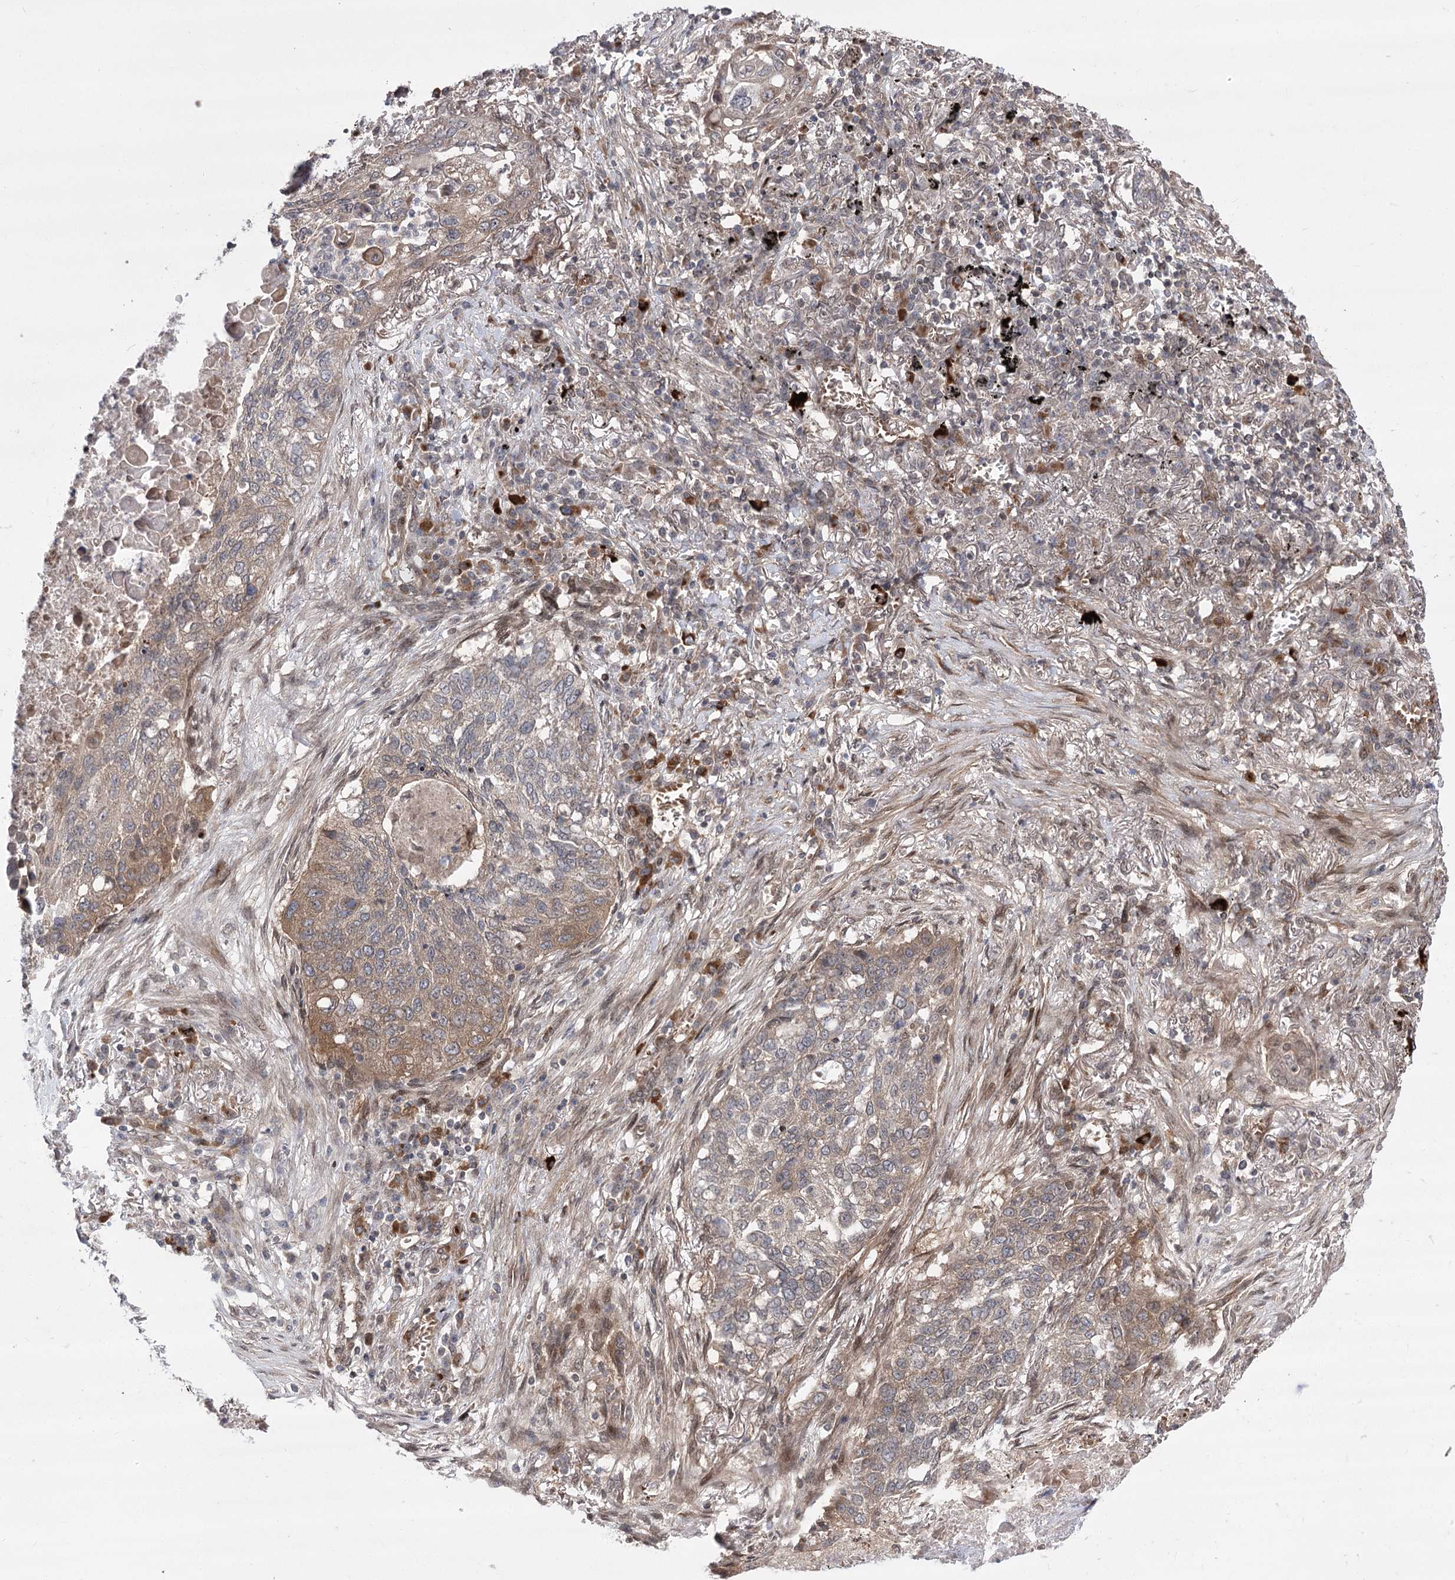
{"staining": {"intensity": "weak", "quantity": "25%-75%", "location": "cytoplasmic/membranous"}, "tissue": "lung cancer", "cell_type": "Tumor cells", "image_type": "cancer", "snomed": [{"axis": "morphology", "description": "Squamous cell carcinoma, NOS"}, {"axis": "topography", "description": "Lung"}], "caption": "Weak cytoplasmic/membranous expression is present in about 25%-75% of tumor cells in lung cancer. (IHC, brightfield microscopy, high magnification).", "gene": "TENM2", "patient": {"sex": "female", "age": 63}}